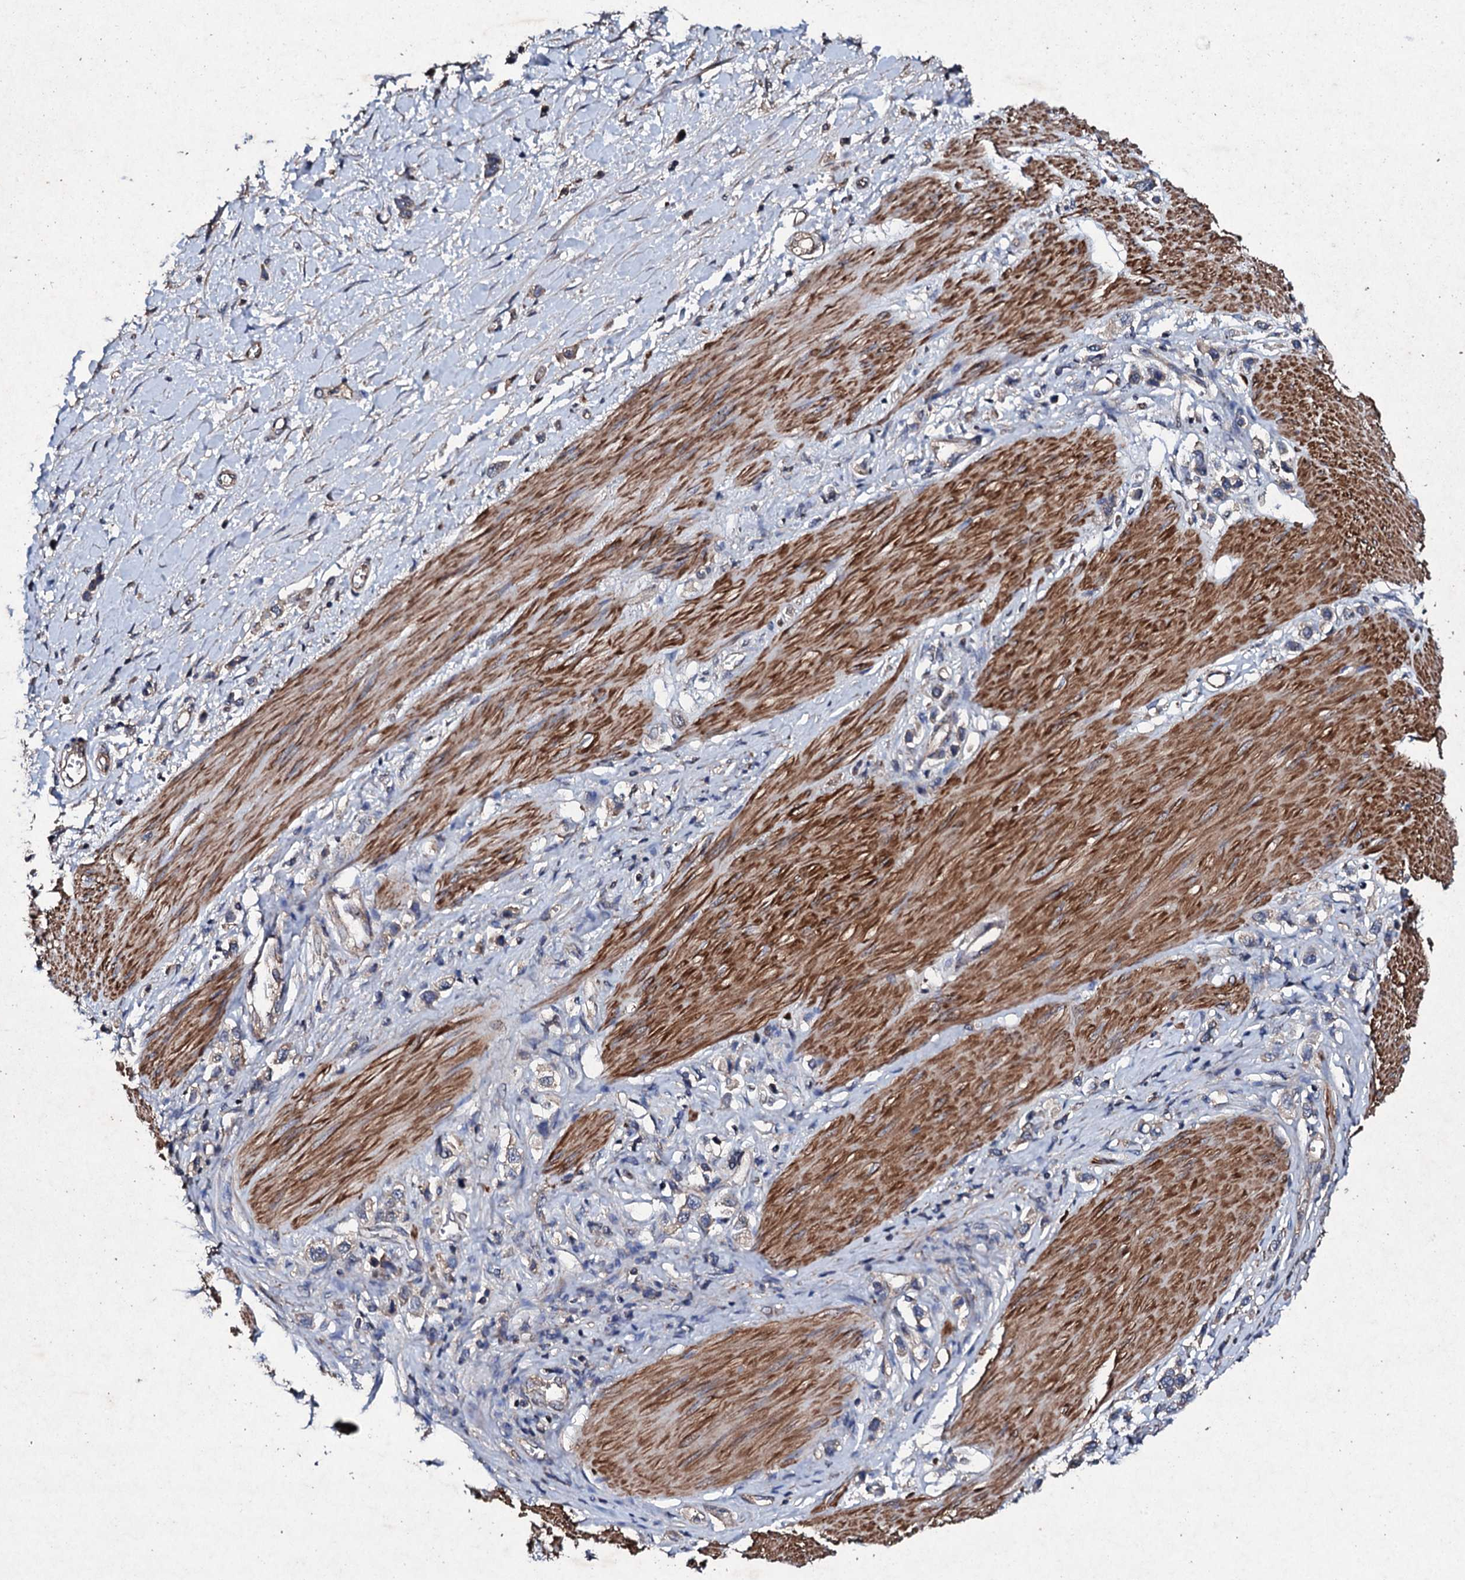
{"staining": {"intensity": "negative", "quantity": "none", "location": "none"}, "tissue": "stomach cancer", "cell_type": "Tumor cells", "image_type": "cancer", "snomed": [{"axis": "morphology", "description": "Normal tissue, NOS"}, {"axis": "morphology", "description": "Adenocarcinoma, NOS"}, {"axis": "topography", "description": "Stomach, upper"}, {"axis": "topography", "description": "Stomach"}], "caption": "This photomicrograph is of stomach cancer (adenocarcinoma) stained with immunohistochemistry (IHC) to label a protein in brown with the nuclei are counter-stained blue. There is no staining in tumor cells. Brightfield microscopy of immunohistochemistry (IHC) stained with DAB (brown) and hematoxylin (blue), captured at high magnification.", "gene": "MOCOS", "patient": {"sex": "female", "age": 65}}